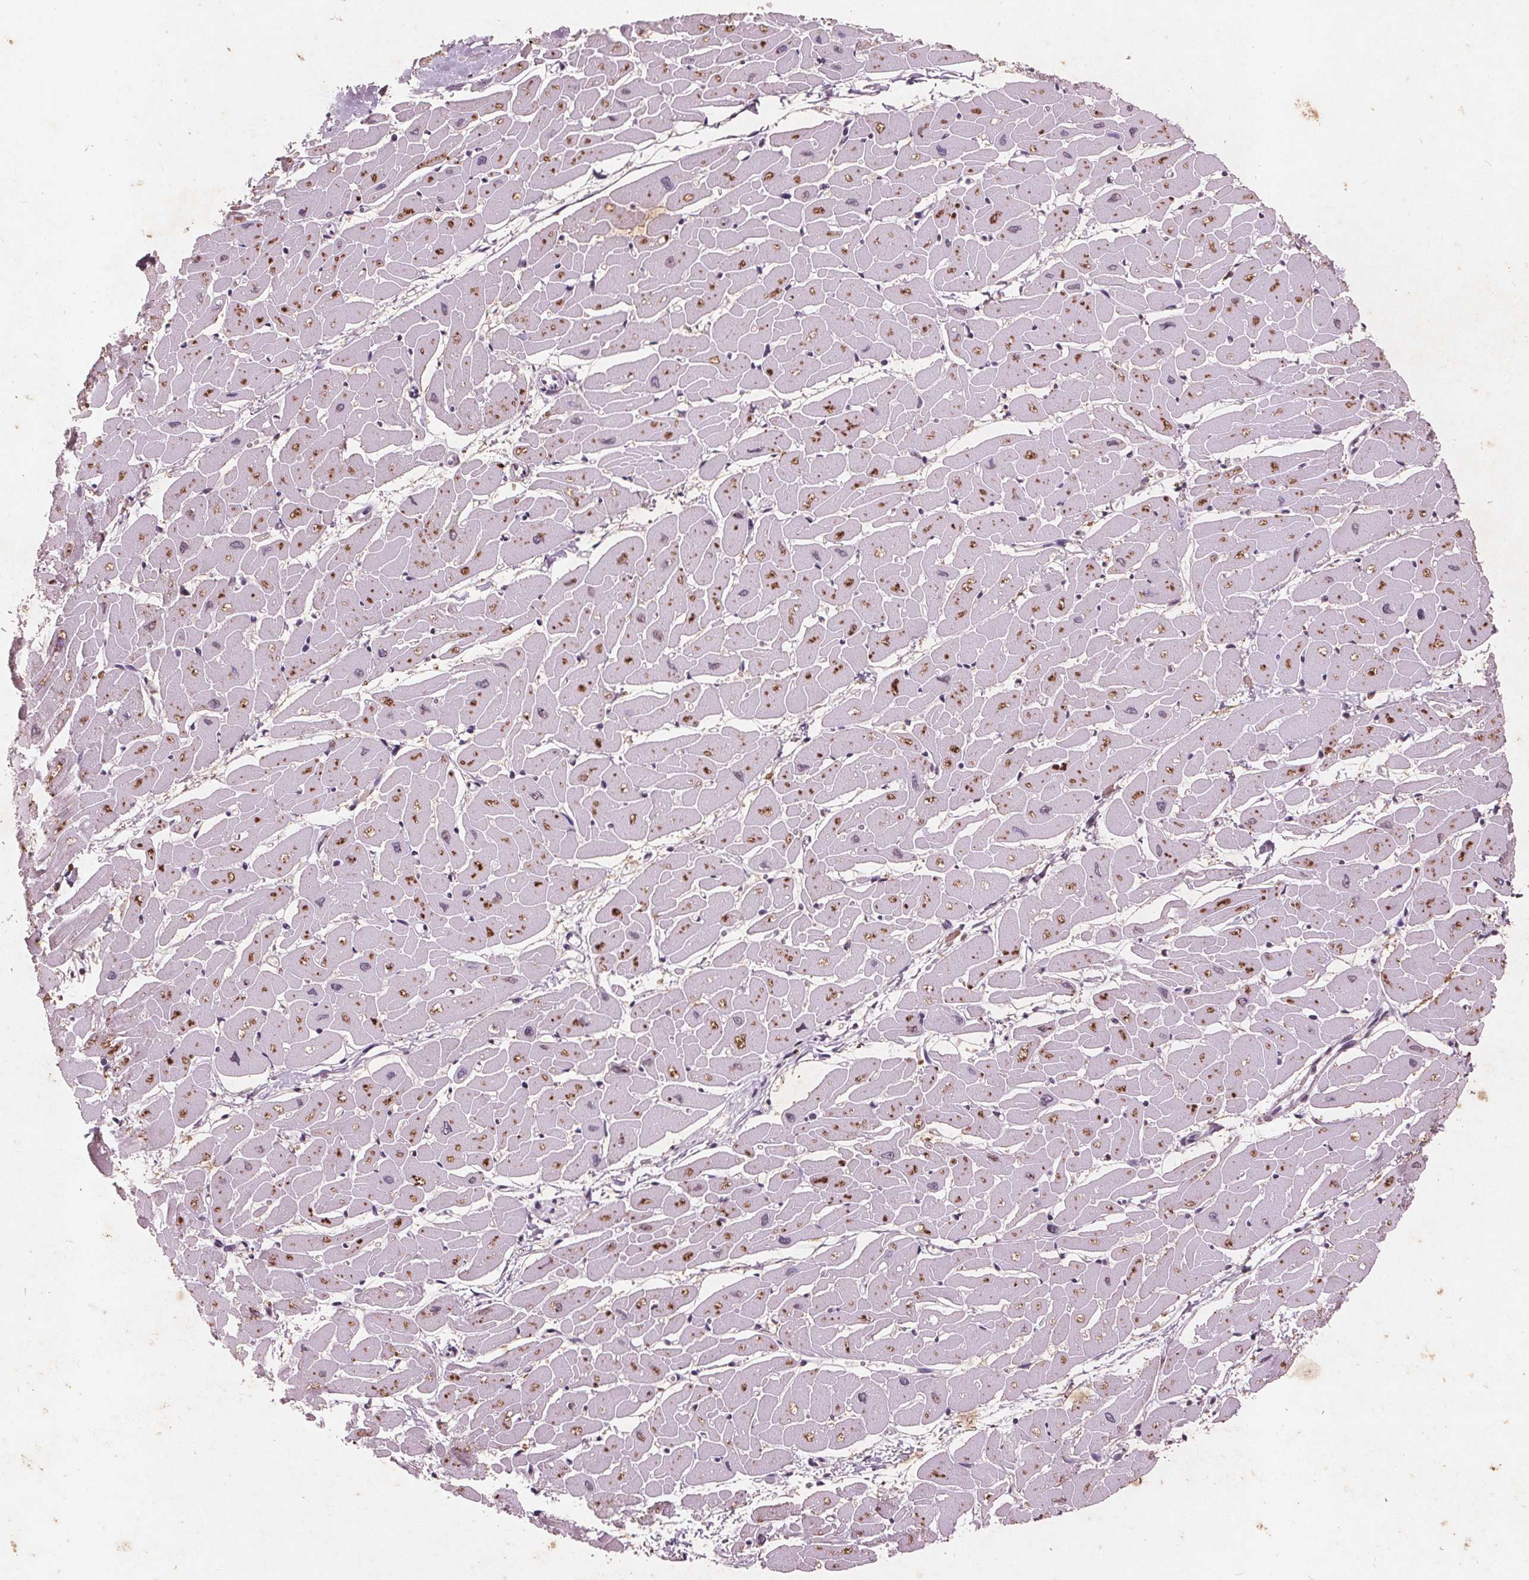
{"staining": {"intensity": "moderate", "quantity": ">75%", "location": "cytoplasmic/membranous,nuclear"}, "tissue": "heart muscle", "cell_type": "Cardiomyocytes", "image_type": "normal", "snomed": [{"axis": "morphology", "description": "Normal tissue, NOS"}, {"axis": "topography", "description": "Heart"}], "caption": "High-power microscopy captured an immunohistochemistry photomicrograph of benign heart muscle, revealing moderate cytoplasmic/membranous,nuclear staining in about >75% of cardiomyocytes.", "gene": "RPS6KA2", "patient": {"sex": "male", "age": 57}}